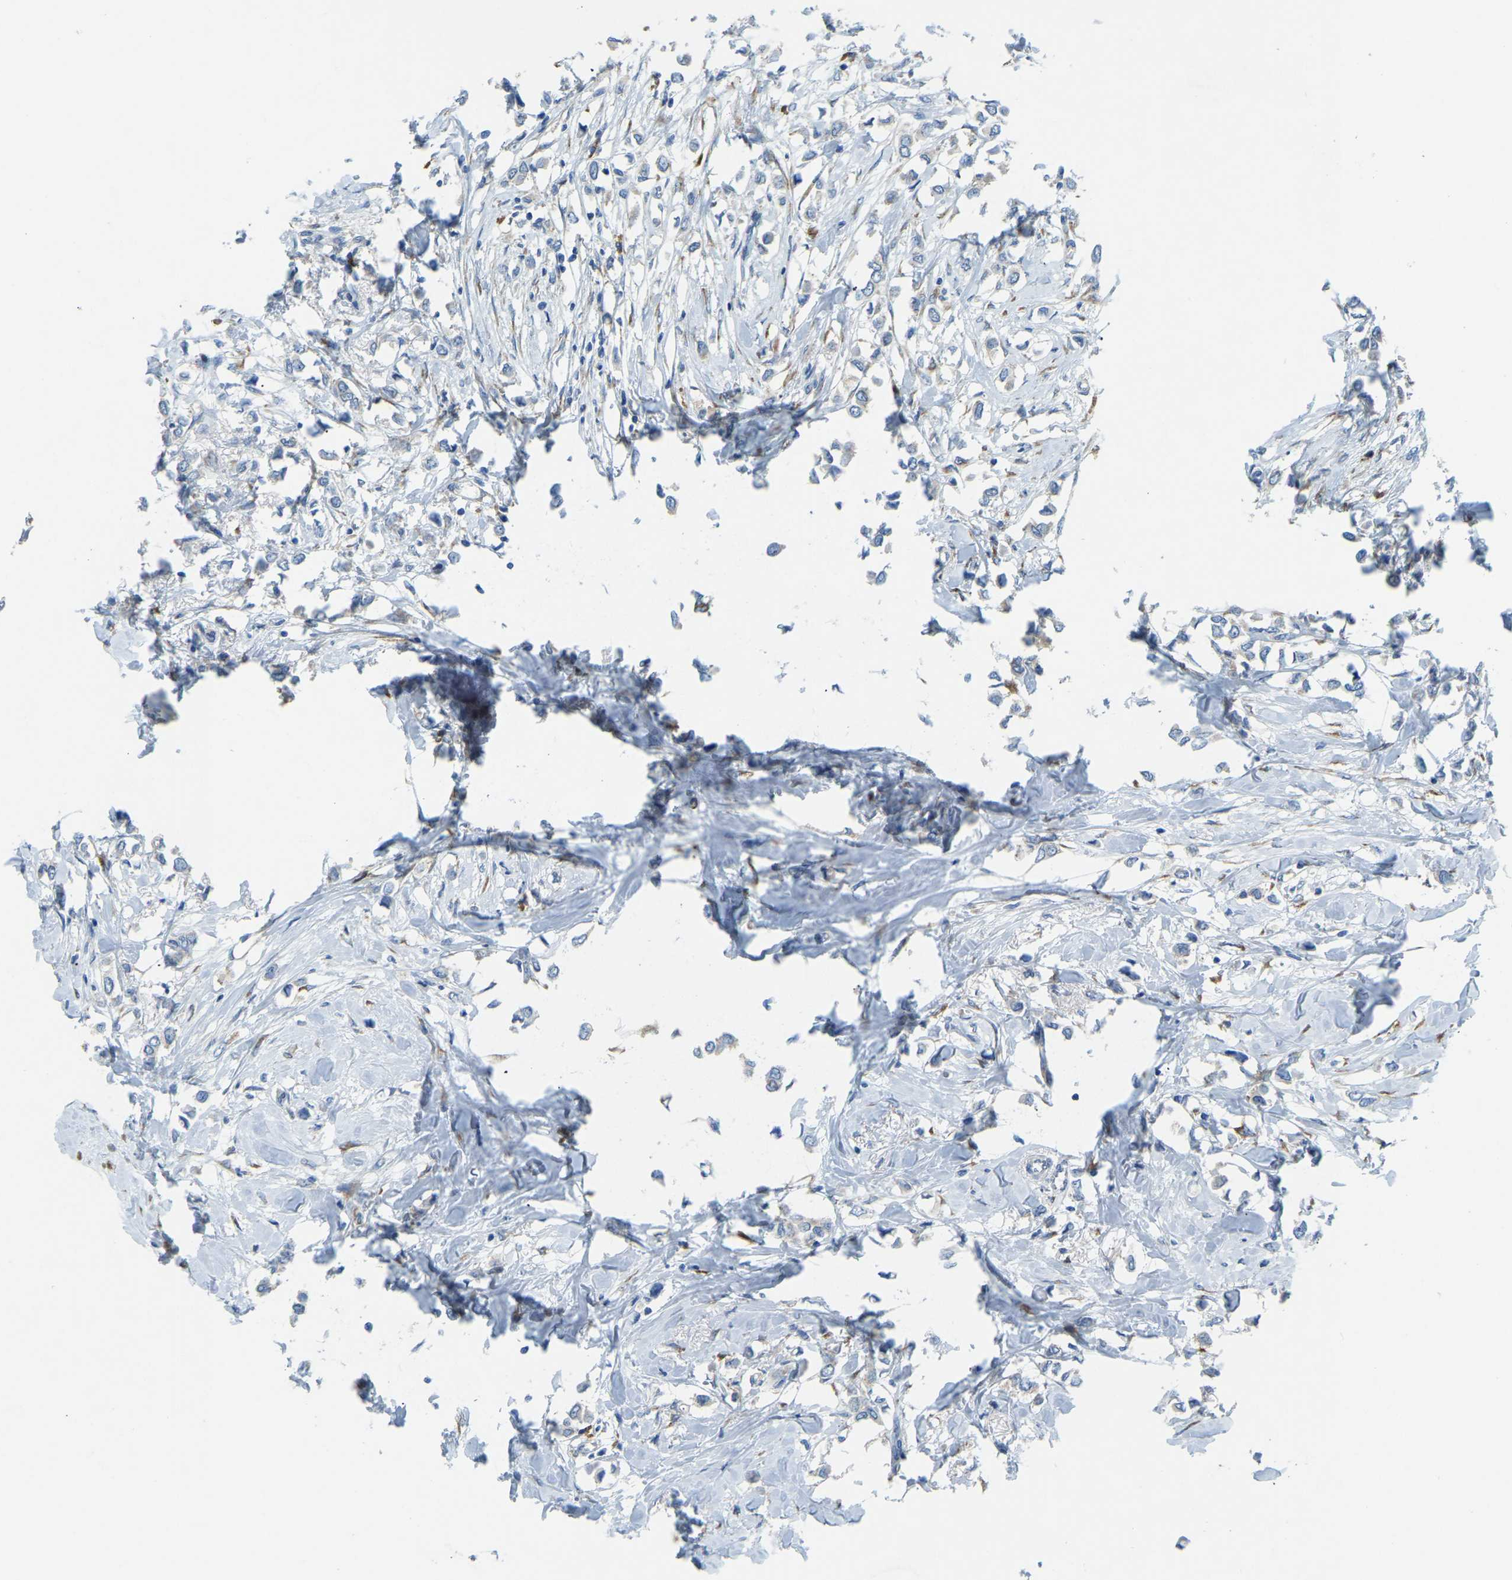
{"staining": {"intensity": "negative", "quantity": "none", "location": "none"}, "tissue": "breast cancer", "cell_type": "Tumor cells", "image_type": "cancer", "snomed": [{"axis": "morphology", "description": "Lobular carcinoma"}, {"axis": "topography", "description": "Breast"}], "caption": "Immunohistochemistry photomicrograph of human breast lobular carcinoma stained for a protein (brown), which shows no staining in tumor cells.", "gene": "SND1", "patient": {"sex": "female", "age": 51}}